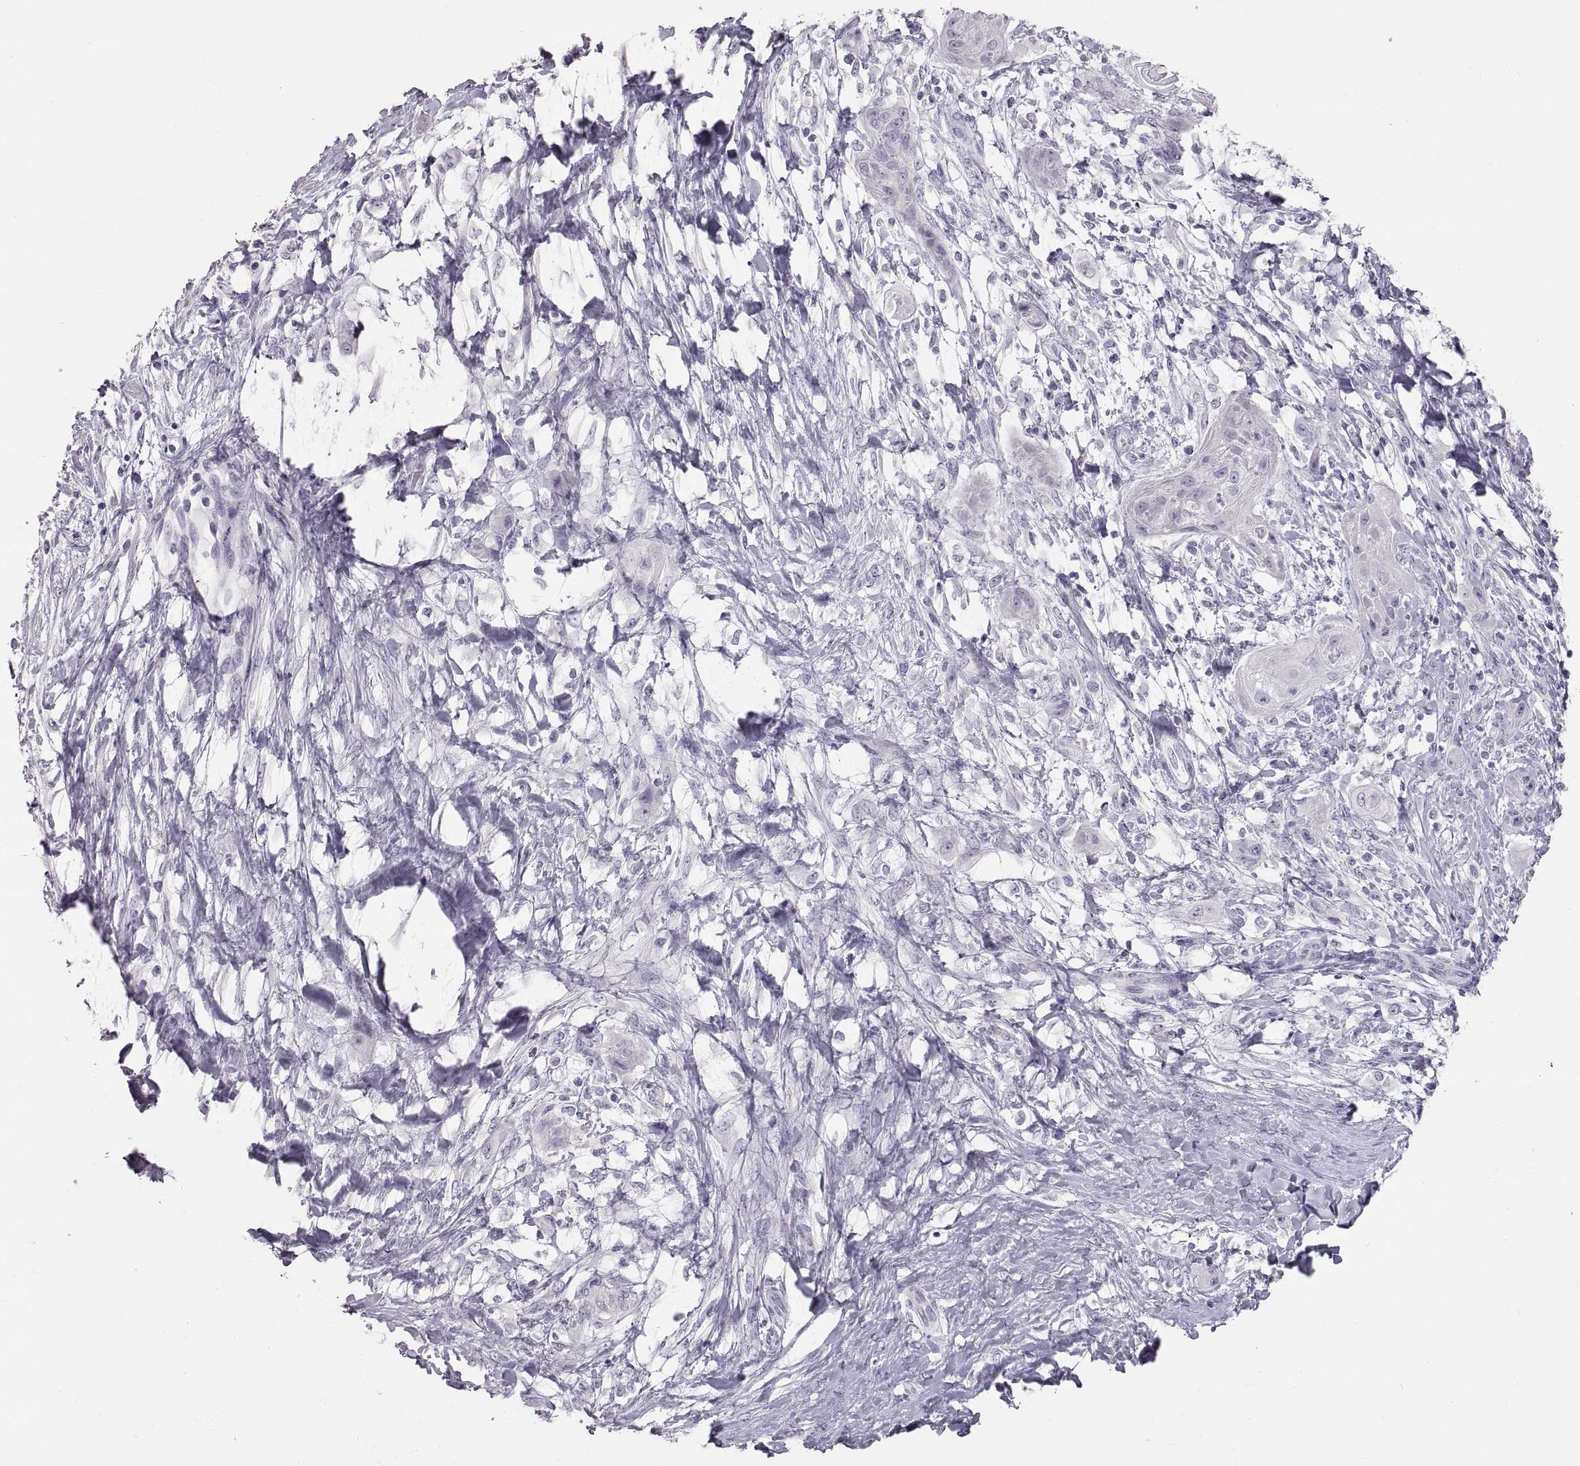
{"staining": {"intensity": "negative", "quantity": "none", "location": "none"}, "tissue": "skin cancer", "cell_type": "Tumor cells", "image_type": "cancer", "snomed": [{"axis": "morphology", "description": "Squamous cell carcinoma, NOS"}, {"axis": "topography", "description": "Skin"}], "caption": "An IHC micrograph of skin squamous cell carcinoma is shown. There is no staining in tumor cells of skin squamous cell carcinoma.", "gene": "WBP2NL", "patient": {"sex": "male", "age": 62}}